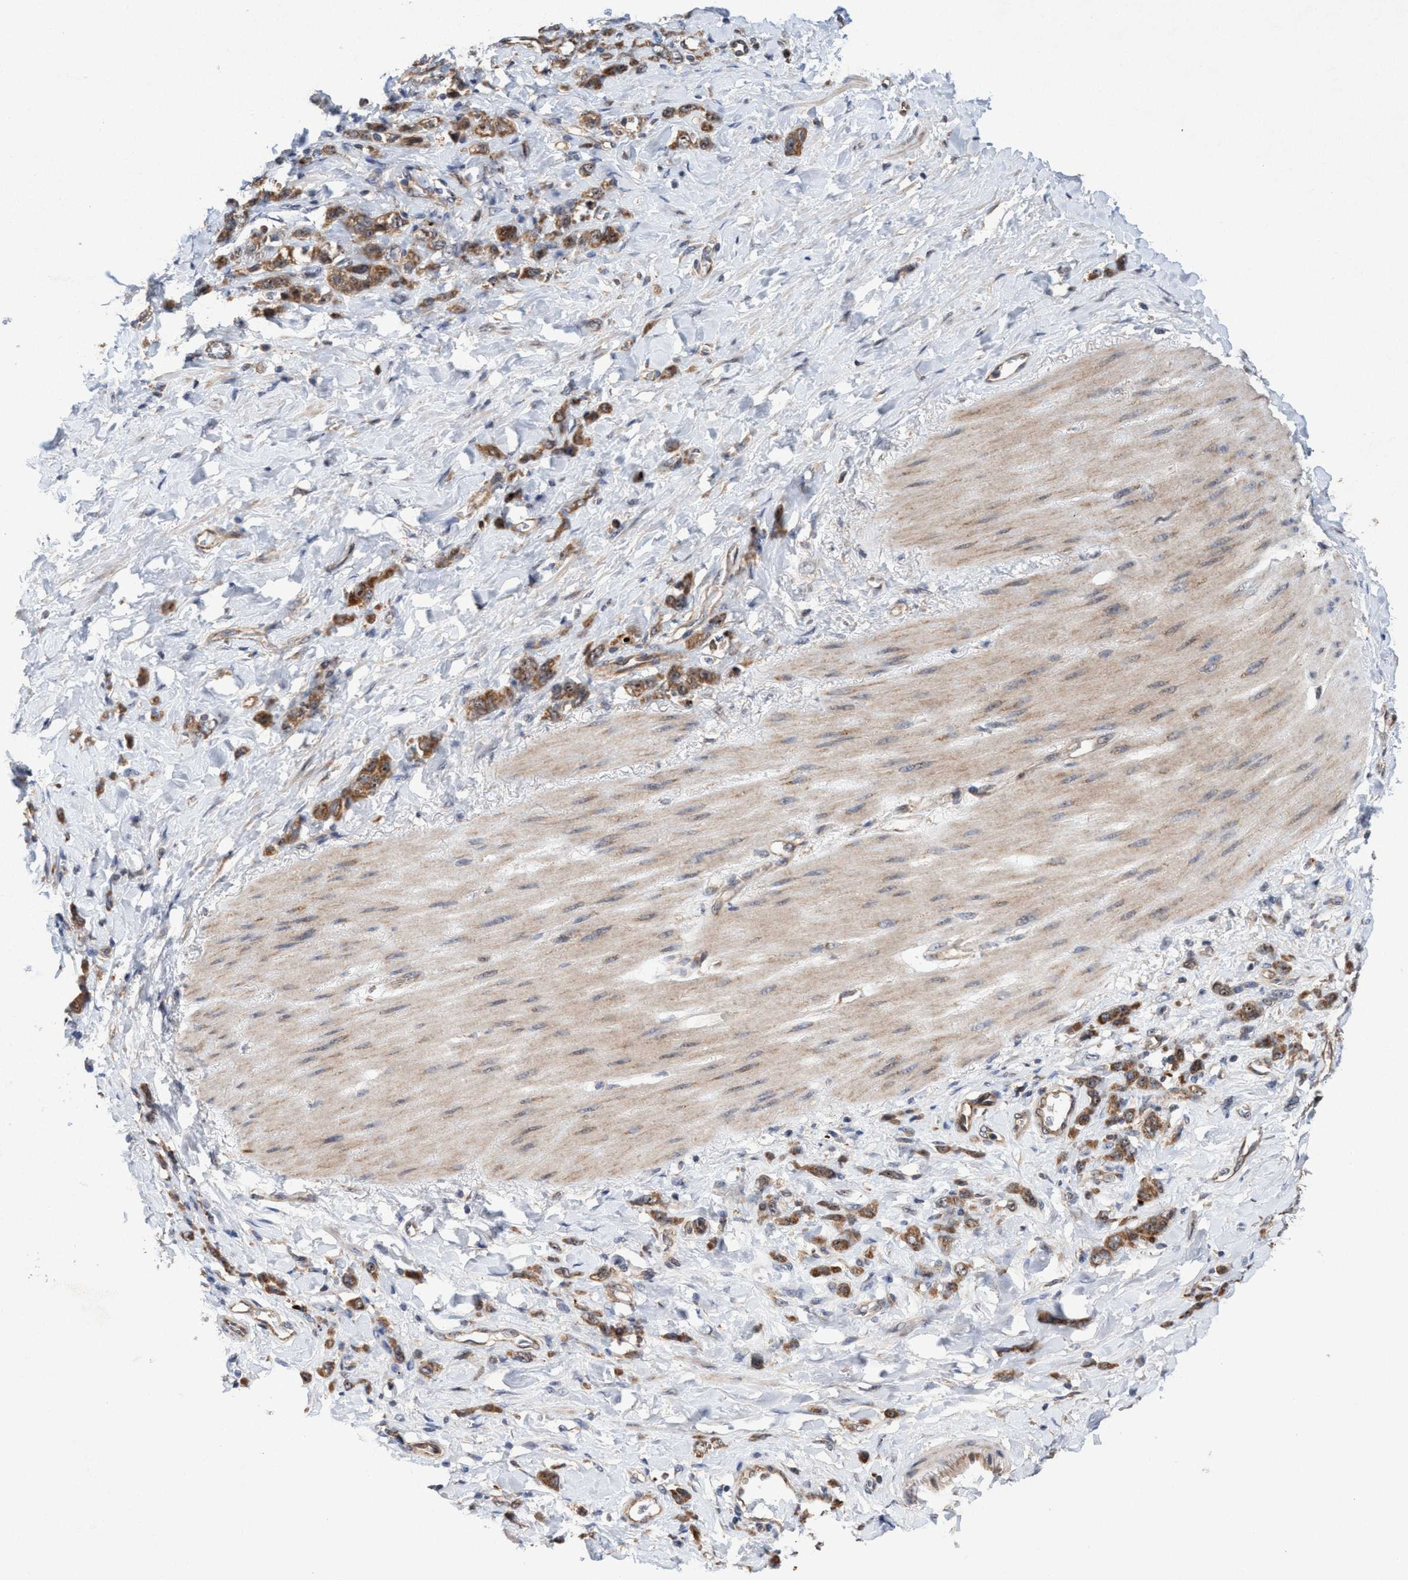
{"staining": {"intensity": "moderate", "quantity": ">75%", "location": "cytoplasmic/membranous,nuclear"}, "tissue": "stomach cancer", "cell_type": "Tumor cells", "image_type": "cancer", "snomed": [{"axis": "morphology", "description": "Normal tissue, NOS"}, {"axis": "morphology", "description": "Adenocarcinoma, NOS"}, {"axis": "topography", "description": "Stomach"}], "caption": "Protein staining of stomach cancer (adenocarcinoma) tissue reveals moderate cytoplasmic/membranous and nuclear staining in approximately >75% of tumor cells.", "gene": "P2RY14", "patient": {"sex": "male", "age": 82}}